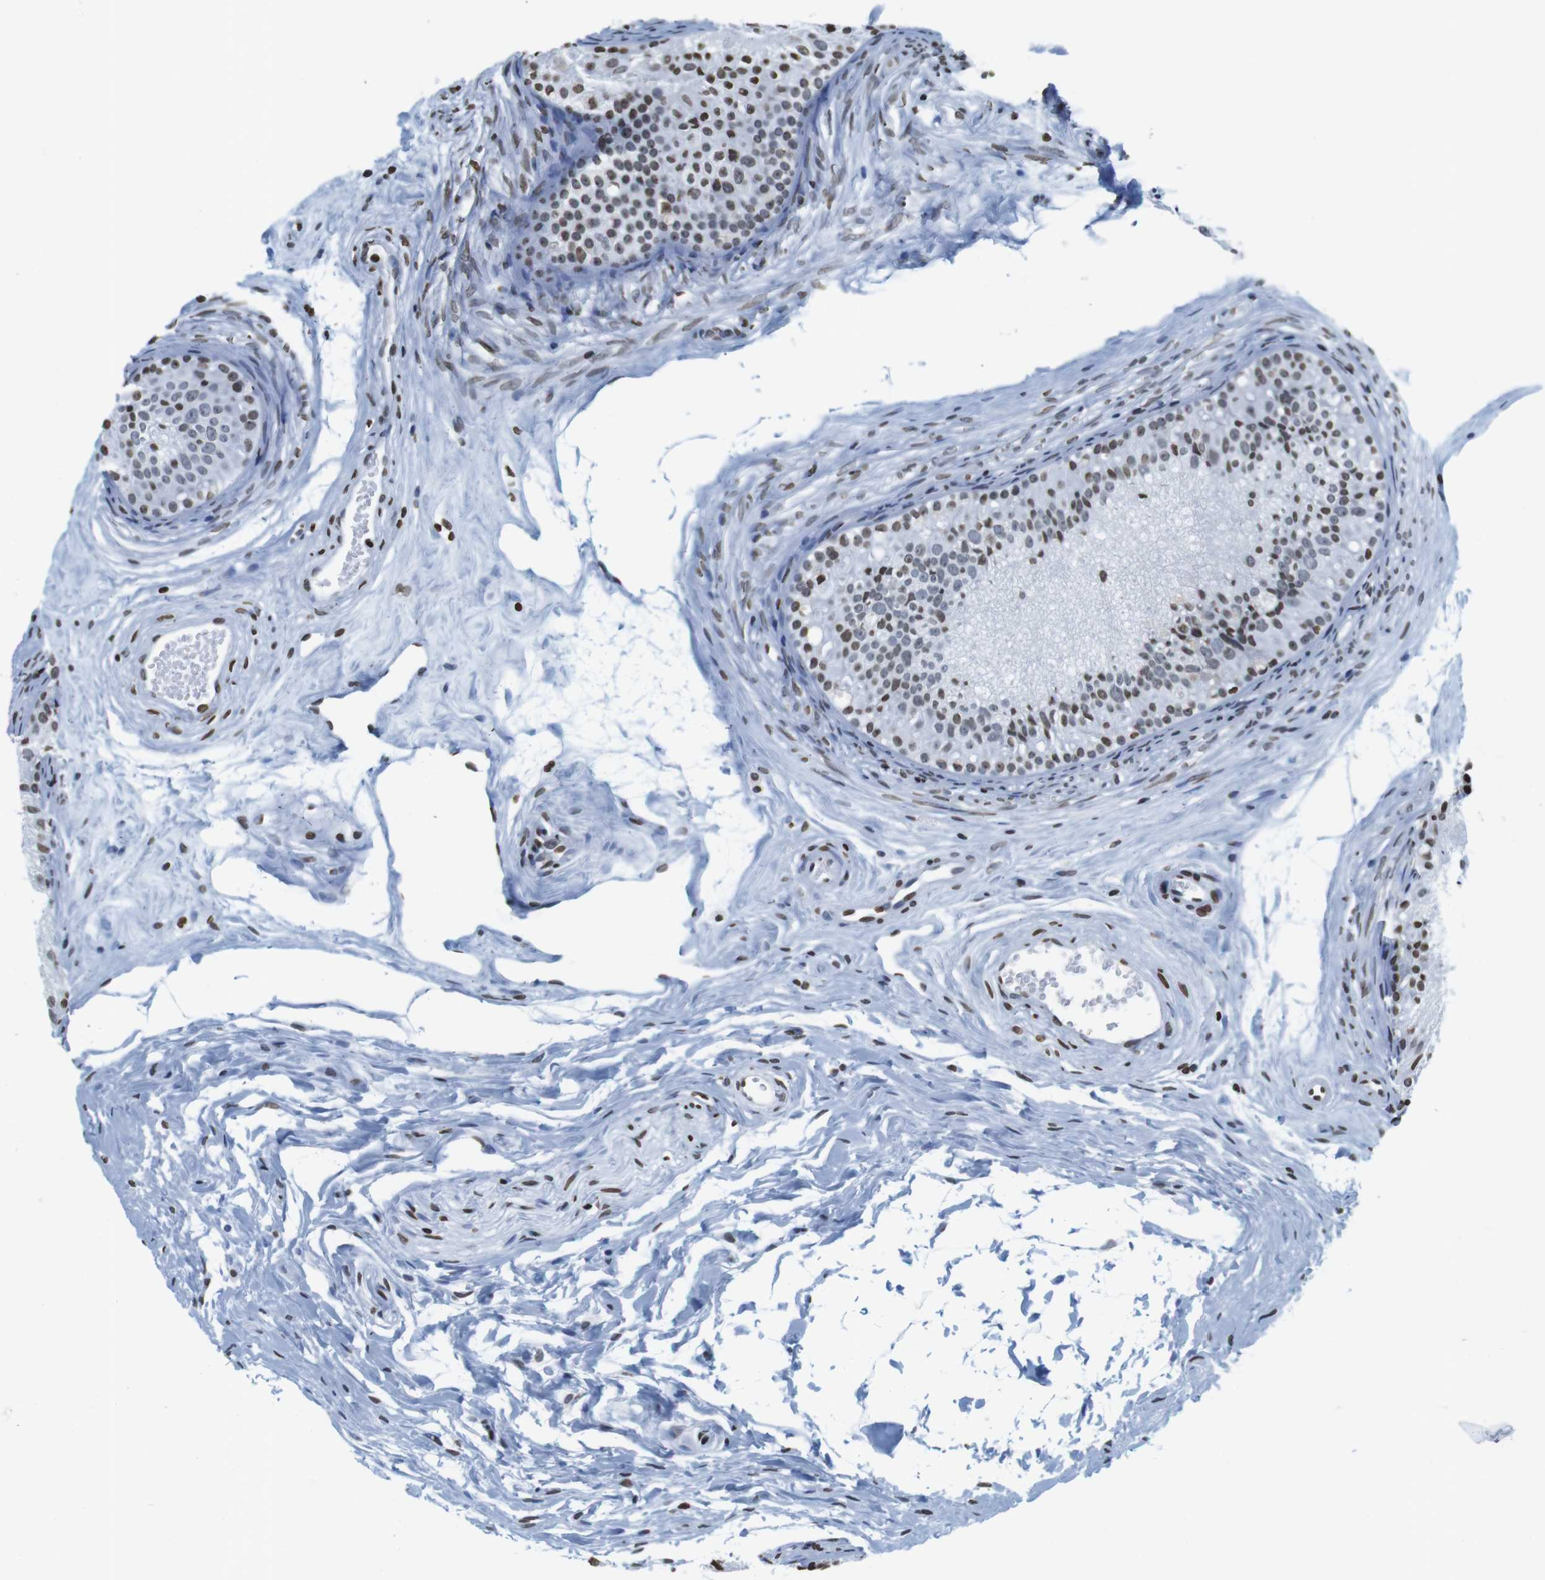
{"staining": {"intensity": "weak", "quantity": "25%-75%", "location": "nuclear"}, "tissue": "epididymis", "cell_type": "Glandular cells", "image_type": "normal", "snomed": [{"axis": "morphology", "description": "Normal tissue, NOS"}, {"axis": "topography", "description": "Epididymis"}], "caption": "This histopathology image shows immunohistochemistry (IHC) staining of benign epididymis, with low weak nuclear expression in approximately 25%-75% of glandular cells.", "gene": "BSX", "patient": {"sex": "male", "age": 56}}